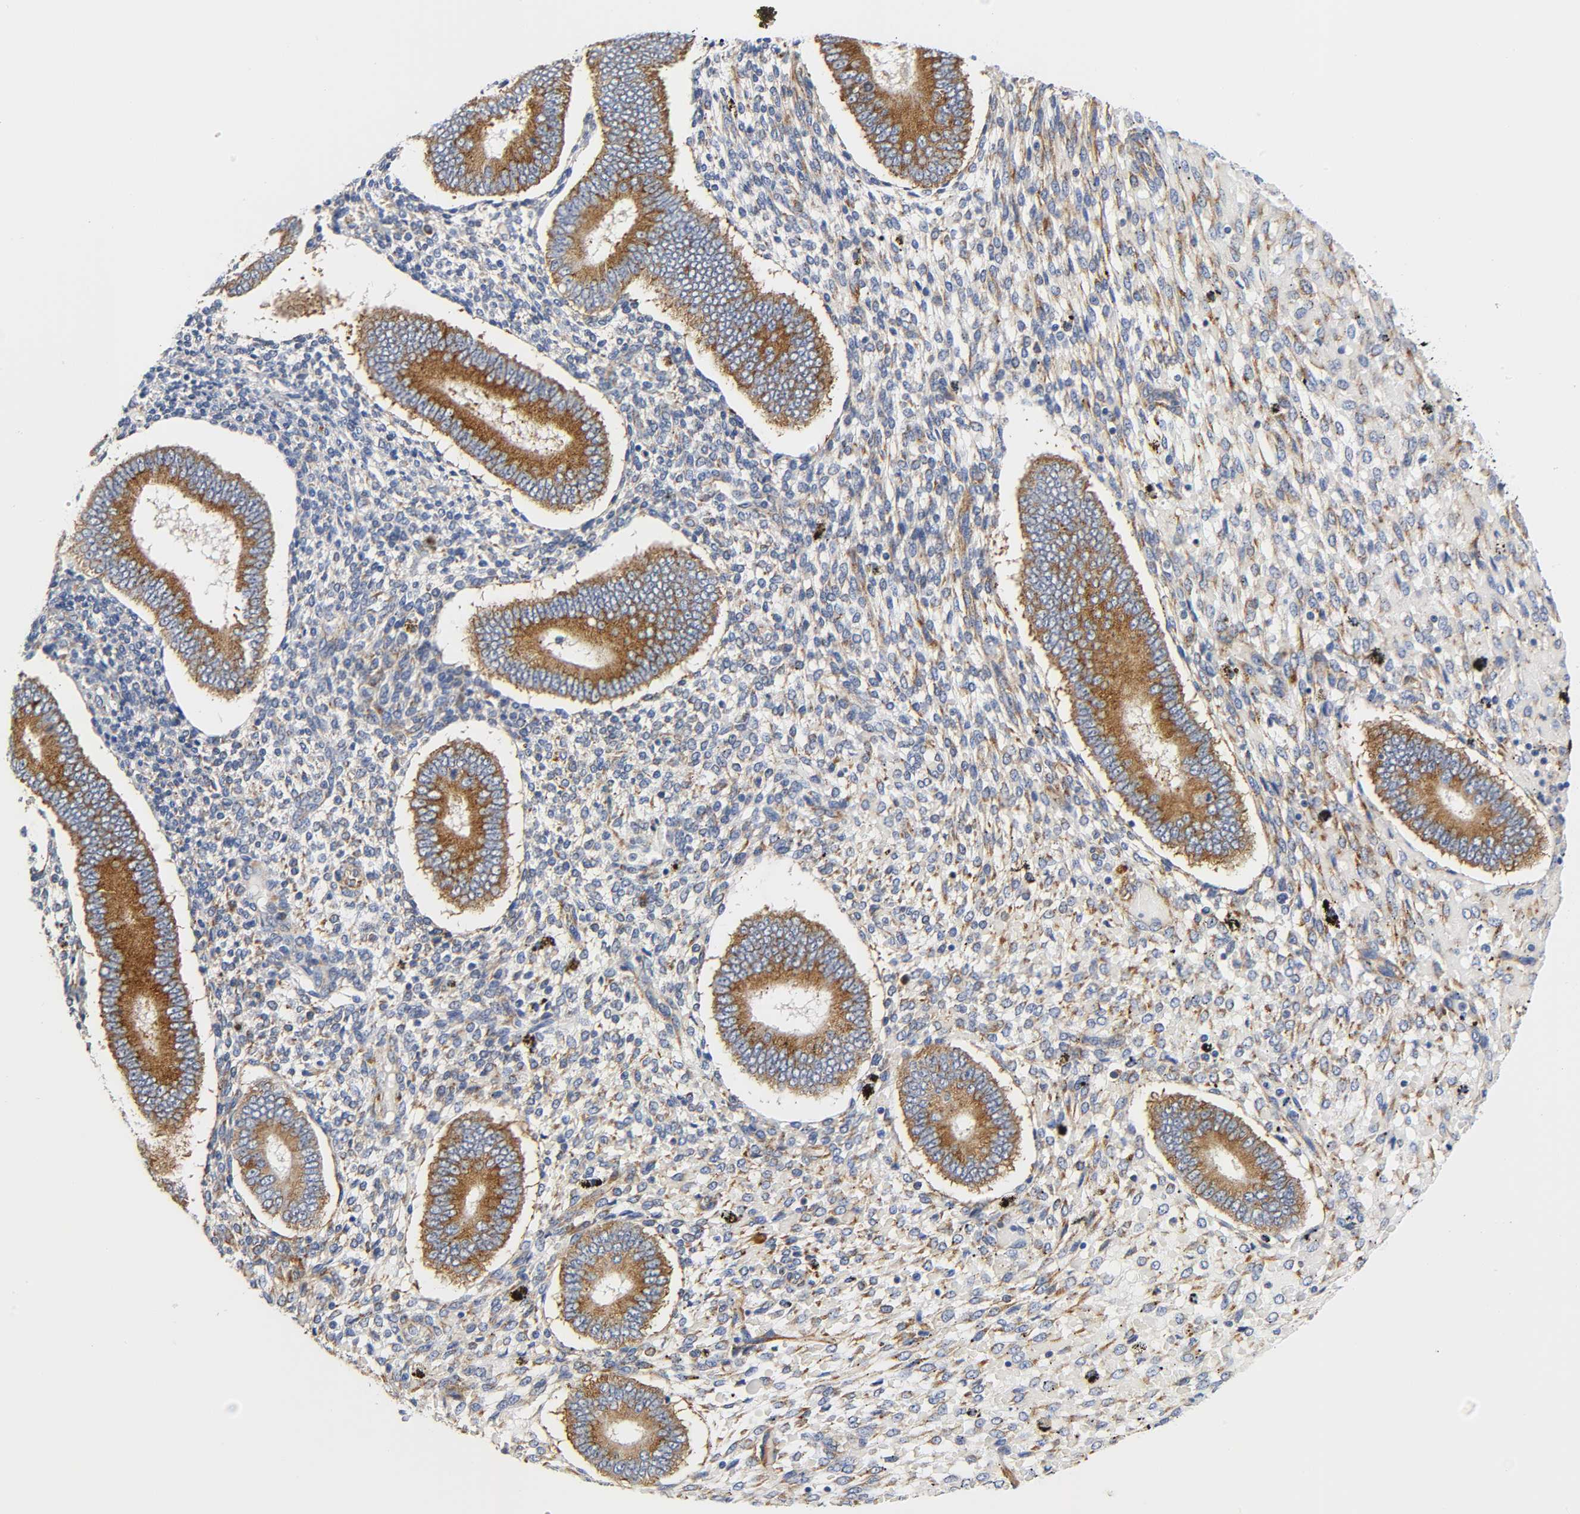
{"staining": {"intensity": "weak", "quantity": "25%-75%", "location": "cytoplasmic/membranous"}, "tissue": "endometrium", "cell_type": "Cells in endometrial stroma", "image_type": "normal", "snomed": [{"axis": "morphology", "description": "Normal tissue, NOS"}, {"axis": "topography", "description": "Endometrium"}], "caption": "A brown stain highlights weak cytoplasmic/membranous expression of a protein in cells in endometrial stroma of benign endometrium.", "gene": "REL", "patient": {"sex": "female", "age": 42}}